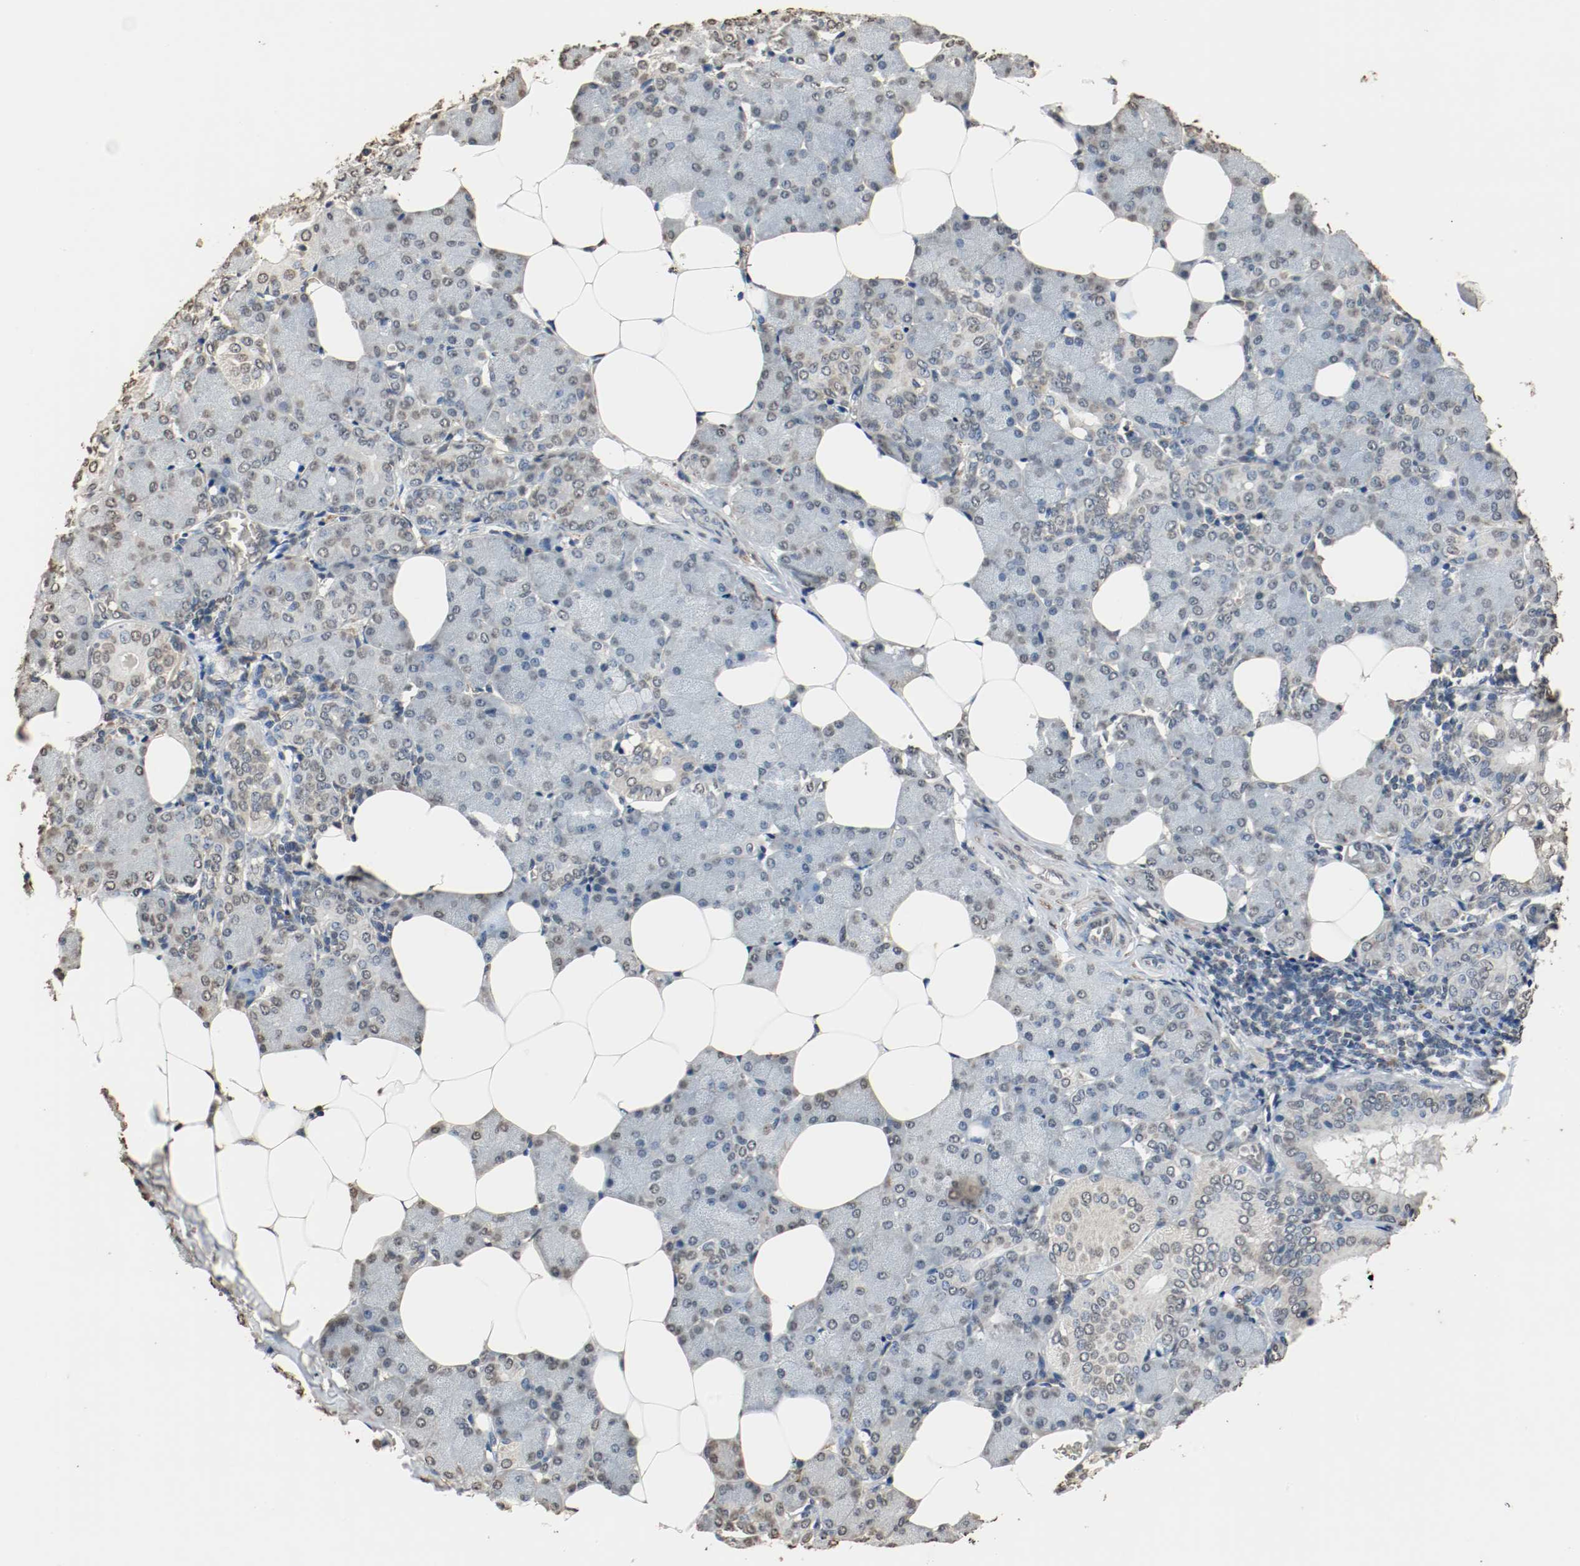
{"staining": {"intensity": "negative", "quantity": "none", "location": "none"}, "tissue": "salivary gland", "cell_type": "Glandular cells", "image_type": "normal", "snomed": [{"axis": "morphology", "description": "Normal tissue, NOS"}, {"axis": "morphology", "description": "Adenoma, NOS"}, {"axis": "topography", "description": "Salivary gland"}], "caption": "A high-resolution histopathology image shows immunohistochemistry staining of benign salivary gland, which displays no significant staining in glandular cells.", "gene": "RTN4", "patient": {"sex": "female", "age": 32}}